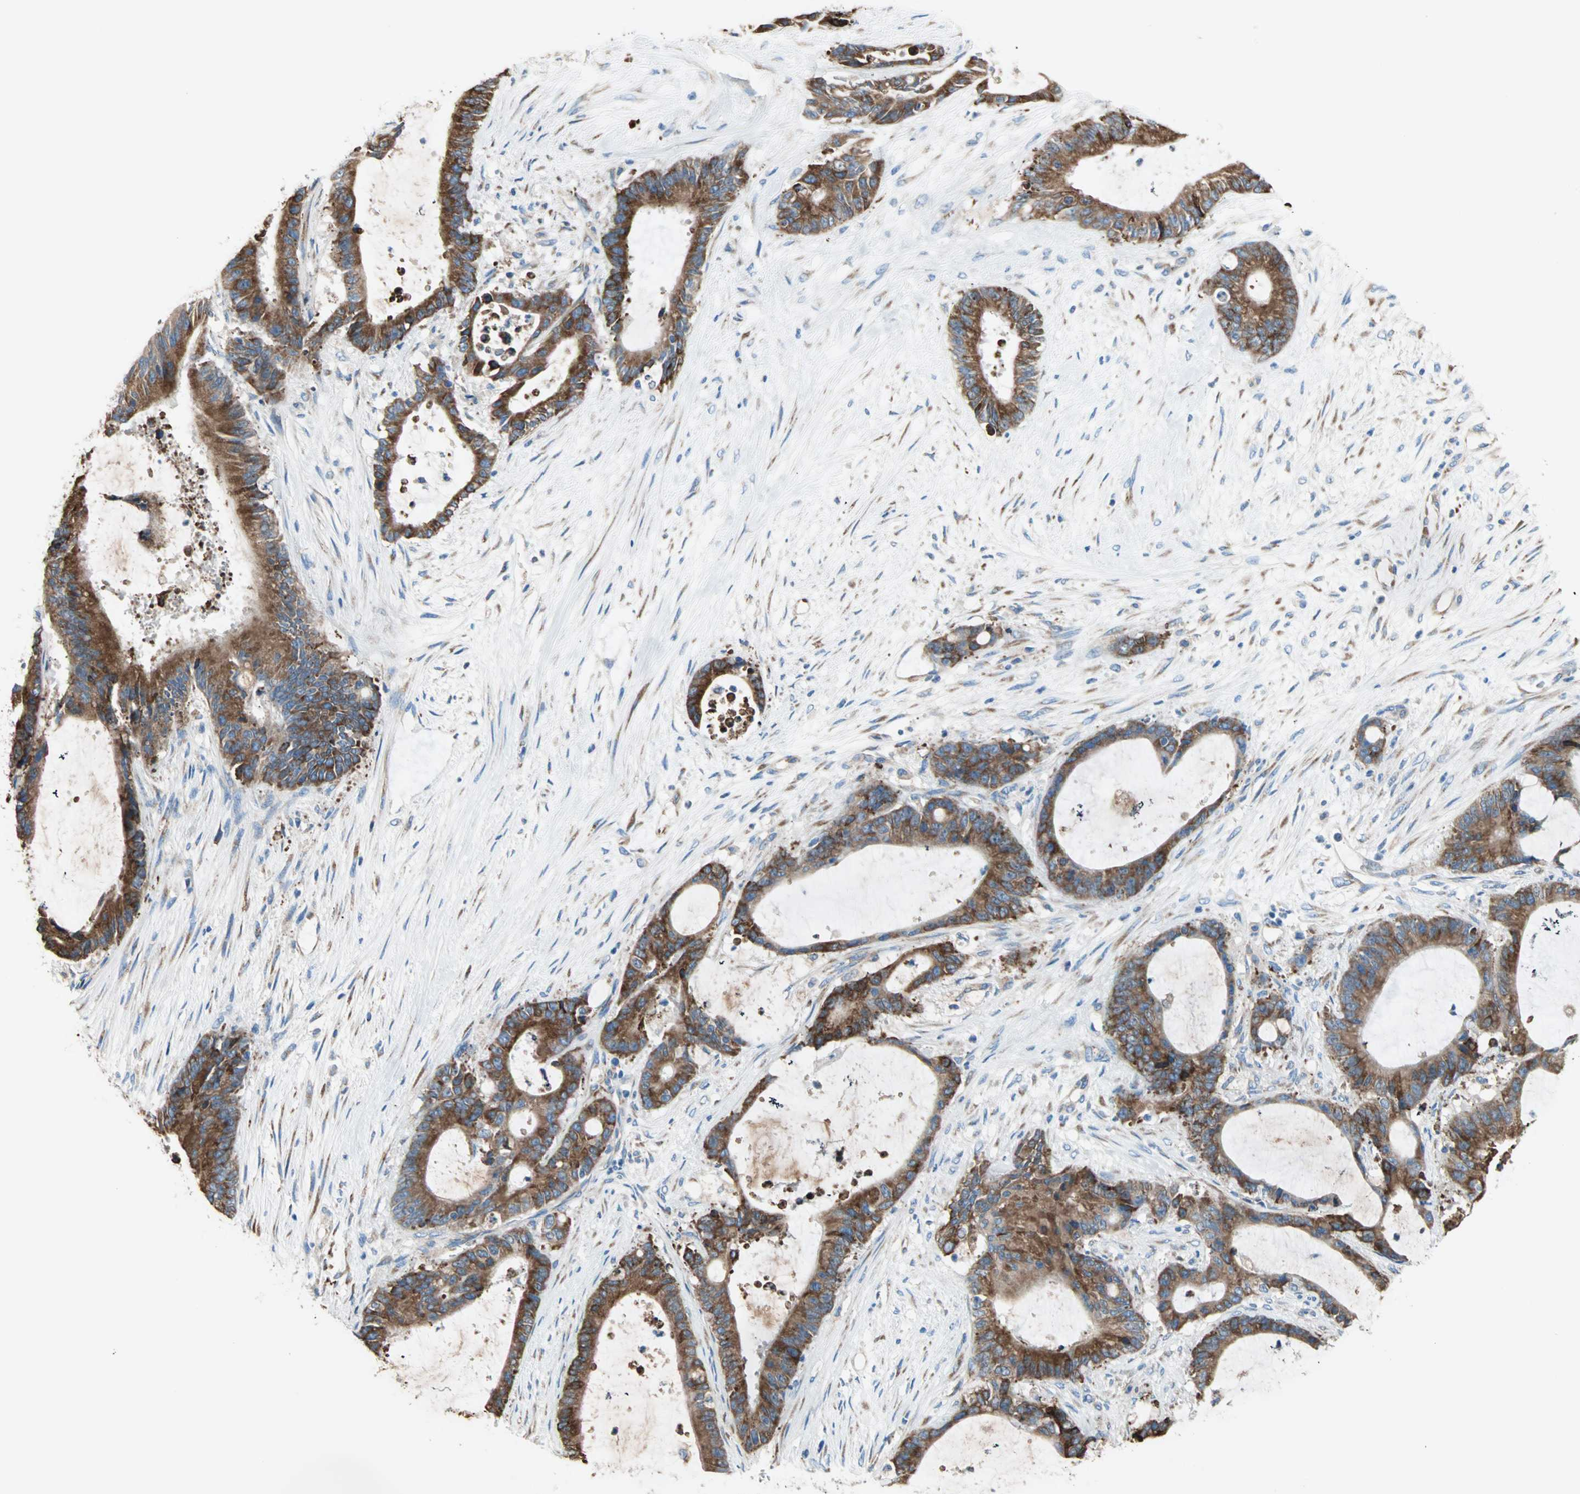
{"staining": {"intensity": "strong", "quantity": ">75%", "location": "cytoplasmic/membranous"}, "tissue": "liver cancer", "cell_type": "Tumor cells", "image_type": "cancer", "snomed": [{"axis": "morphology", "description": "Cholangiocarcinoma"}, {"axis": "topography", "description": "Liver"}], "caption": "Immunohistochemistry micrograph of liver cancer stained for a protein (brown), which exhibits high levels of strong cytoplasmic/membranous expression in about >75% of tumor cells.", "gene": "PLCXD1", "patient": {"sex": "female", "age": 73}}